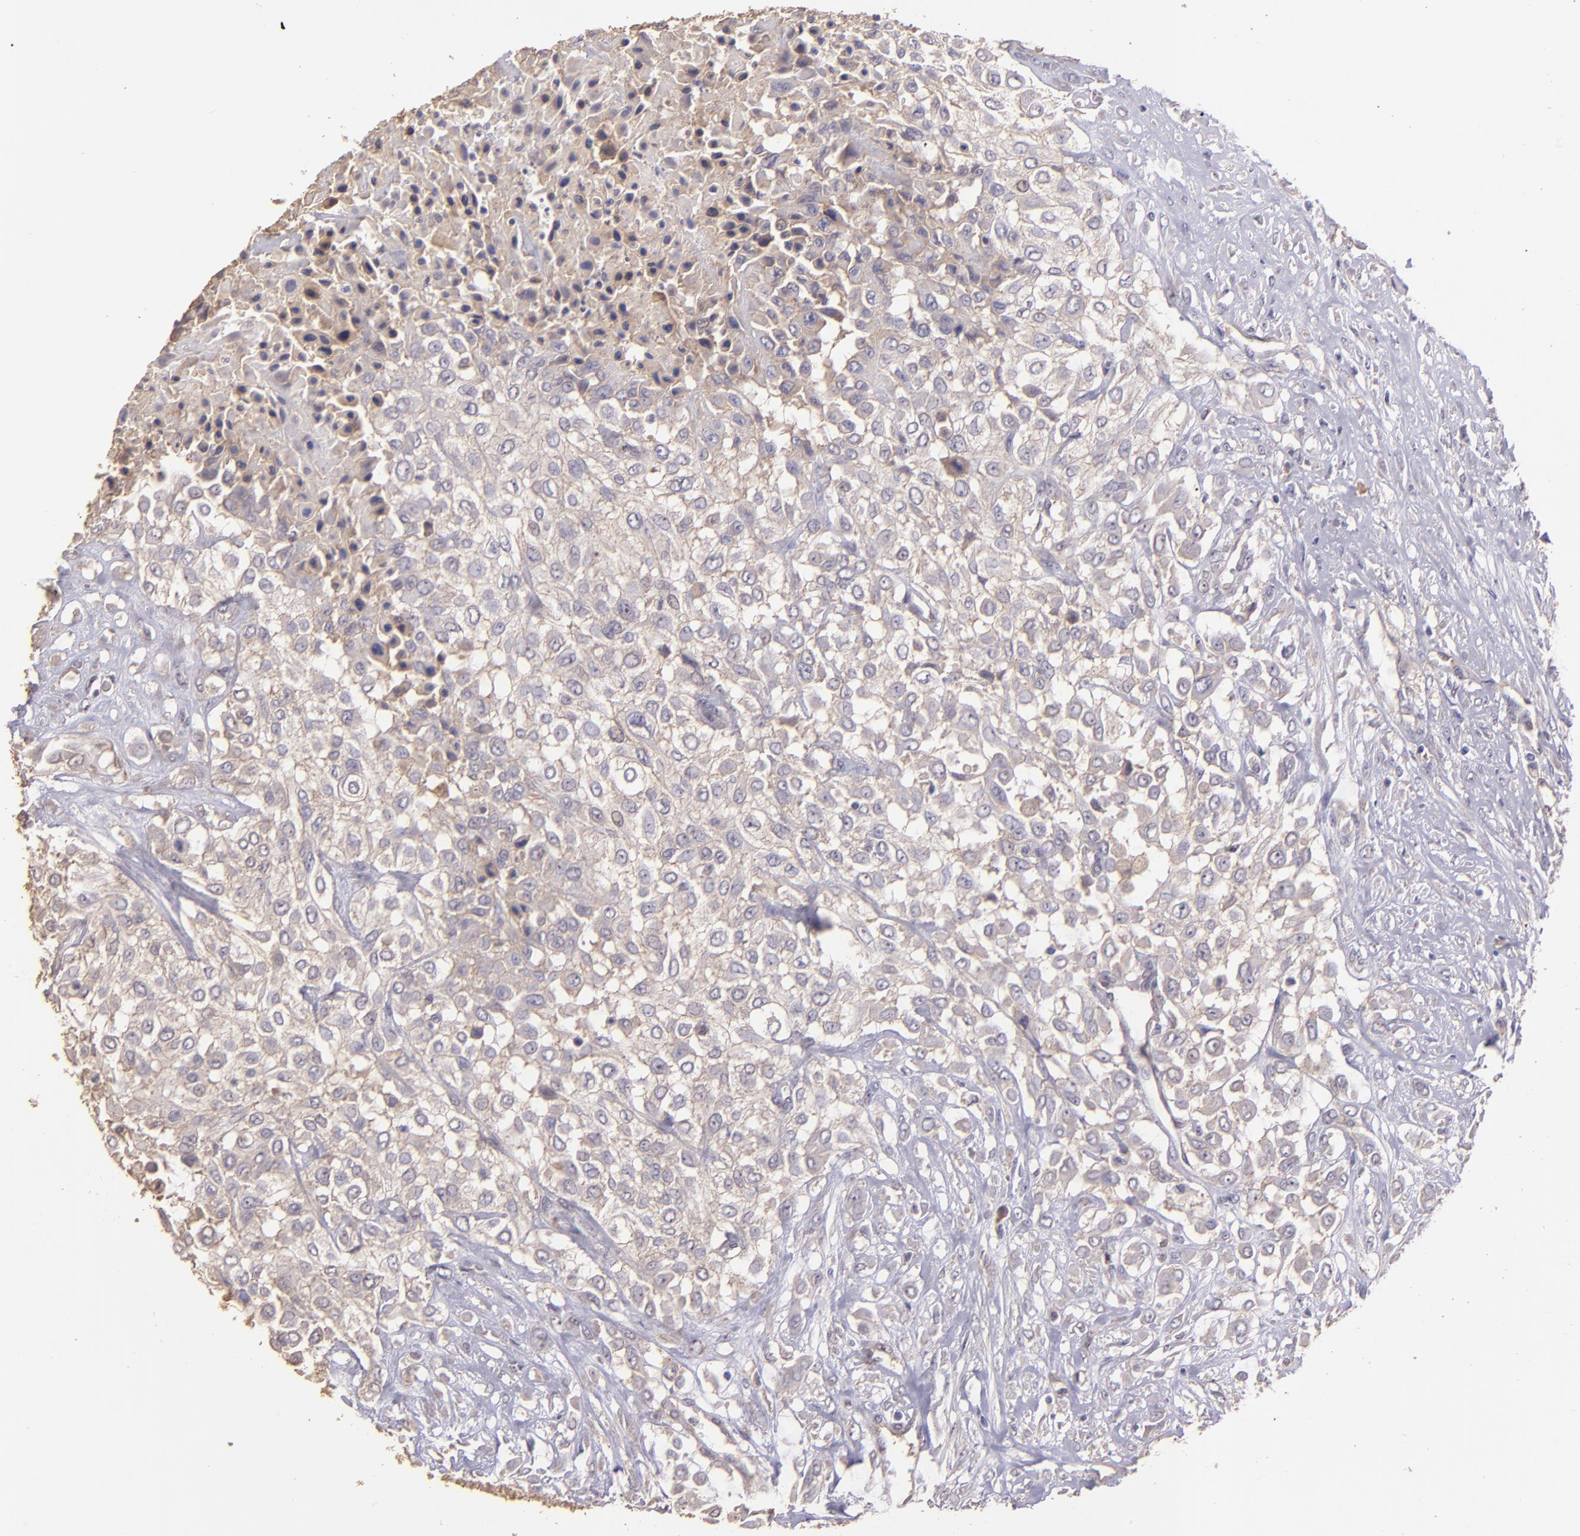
{"staining": {"intensity": "weak", "quantity": "25%-75%", "location": "cytoplasmic/membranous"}, "tissue": "urothelial cancer", "cell_type": "Tumor cells", "image_type": "cancer", "snomed": [{"axis": "morphology", "description": "Urothelial carcinoma, High grade"}, {"axis": "topography", "description": "Urinary bladder"}], "caption": "Immunohistochemistry (IHC) (DAB) staining of high-grade urothelial carcinoma displays weak cytoplasmic/membranous protein expression in about 25%-75% of tumor cells. The staining was performed using DAB, with brown indicating positive protein expression. Nuclei are stained blue with hematoxylin.", "gene": "PAPPA", "patient": {"sex": "male", "age": 57}}